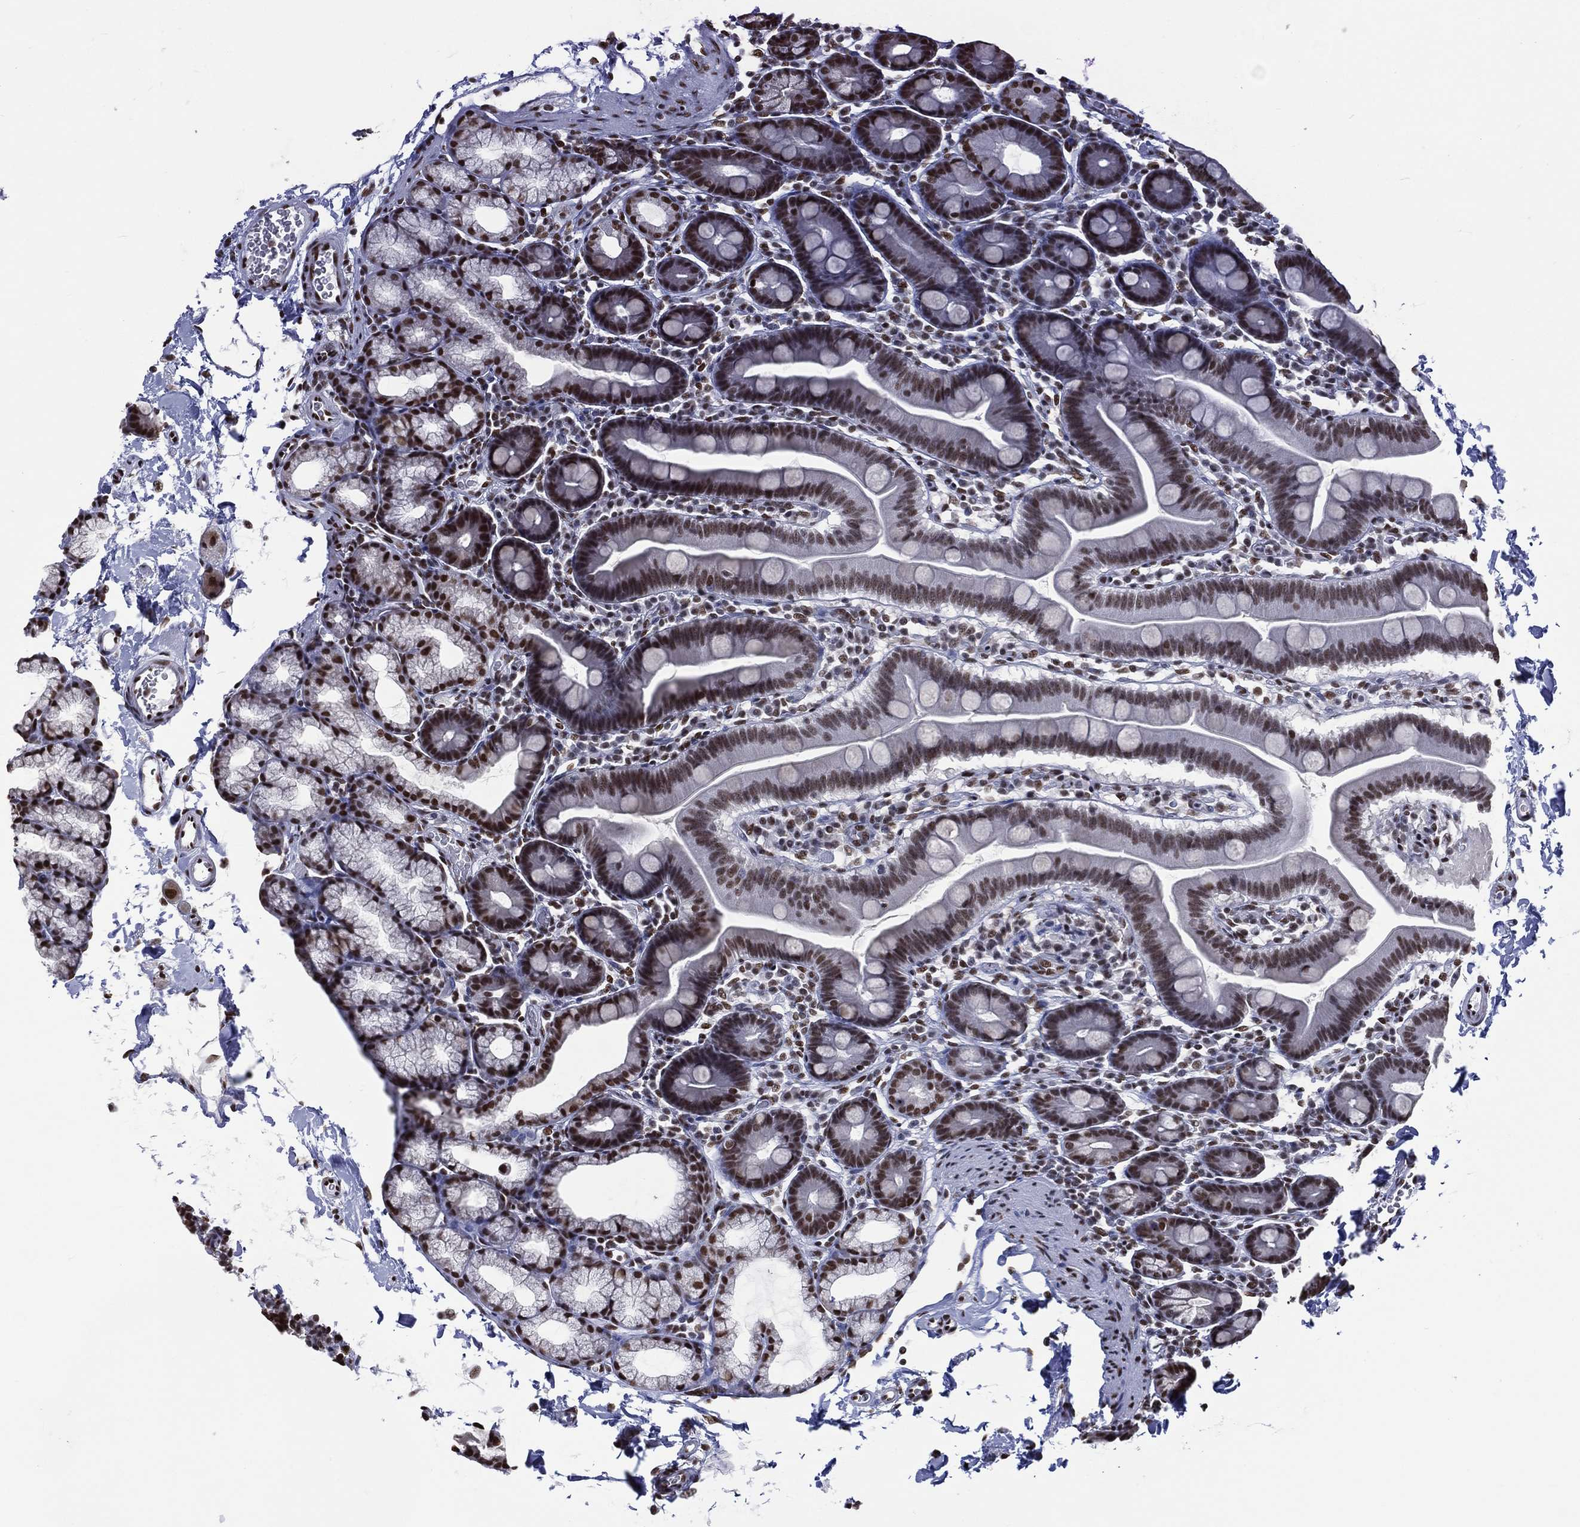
{"staining": {"intensity": "strong", "quantity": "25%-75%", "location": "nuclear"}, "tissue": "duodenum", "cell_type": "Glandular cells", "image_type": "normal", "snomed": [{"axis": "morphology", "description": "Normal tissue, NOS"}, {"axis": "topography", "description": "Duodenum"}], "caption": "Immunohistochemistry (IHC) photomicrograph of unremarkable duodenum stained for a protein (brown), which demonstrates high levels of strong nuclear staining in about 25%-75% of glandular cells.", "gene": "ZNF7", "patient": {"sex": "male", "age": 59}}